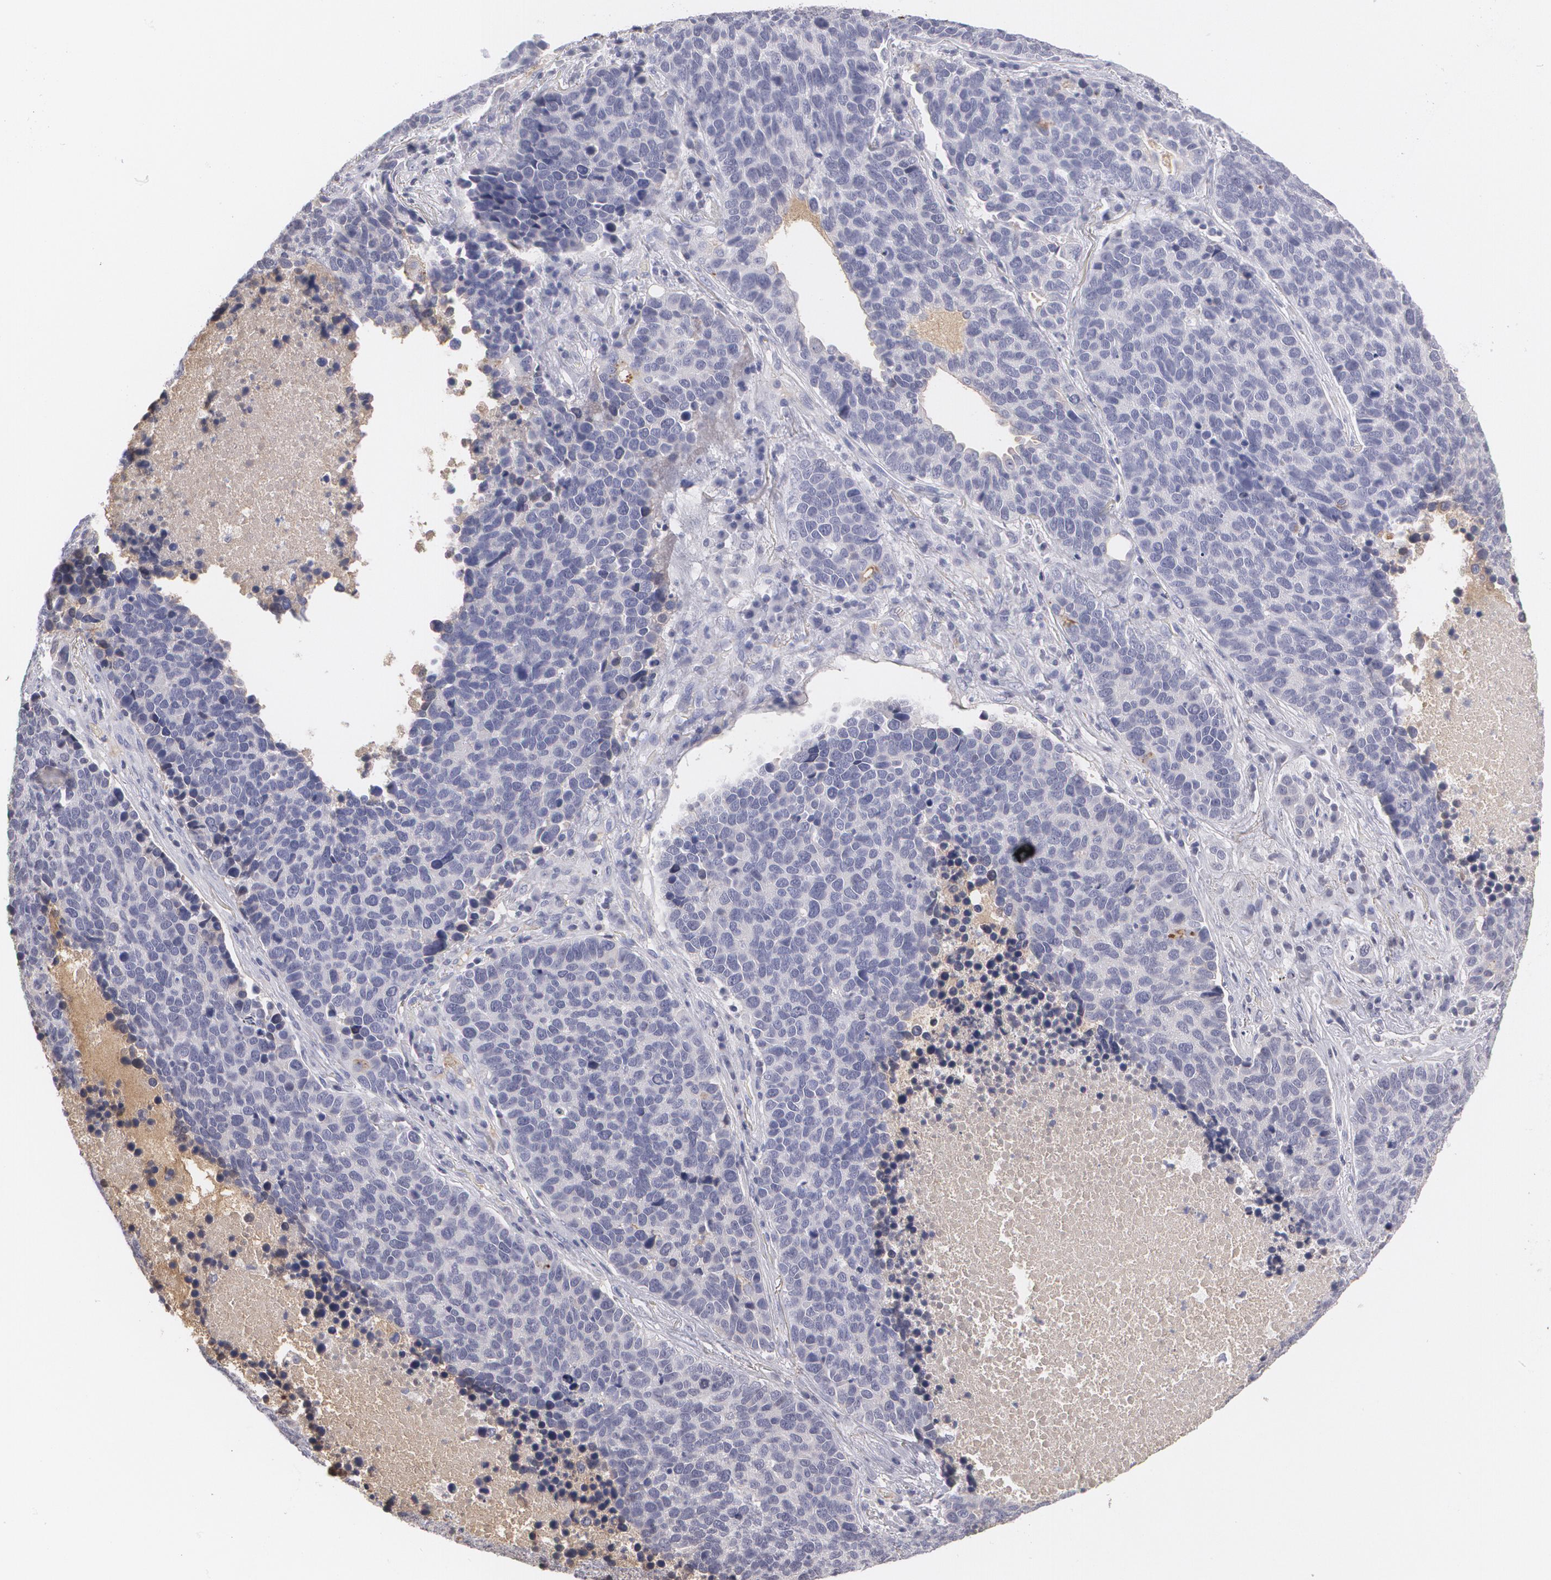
{"staining": {"intensity": "negative", "quantity": "none", "location": "none"}, "tissue": "lung cancer", "cell_type": "Tumor cells", "image_type": "cancer", "snomed": [{"axis": "morphology", "description": "Neoplasm, malignant, NOS"}, {"axis": "topography", "description": "Lung"}], "caption": "Immunohistochemistry (IHC) of lung cancer reveals no positivity in tumor cells.", "gene": "SERPINA1", "patient": {"sex": "female", "age": 75}}